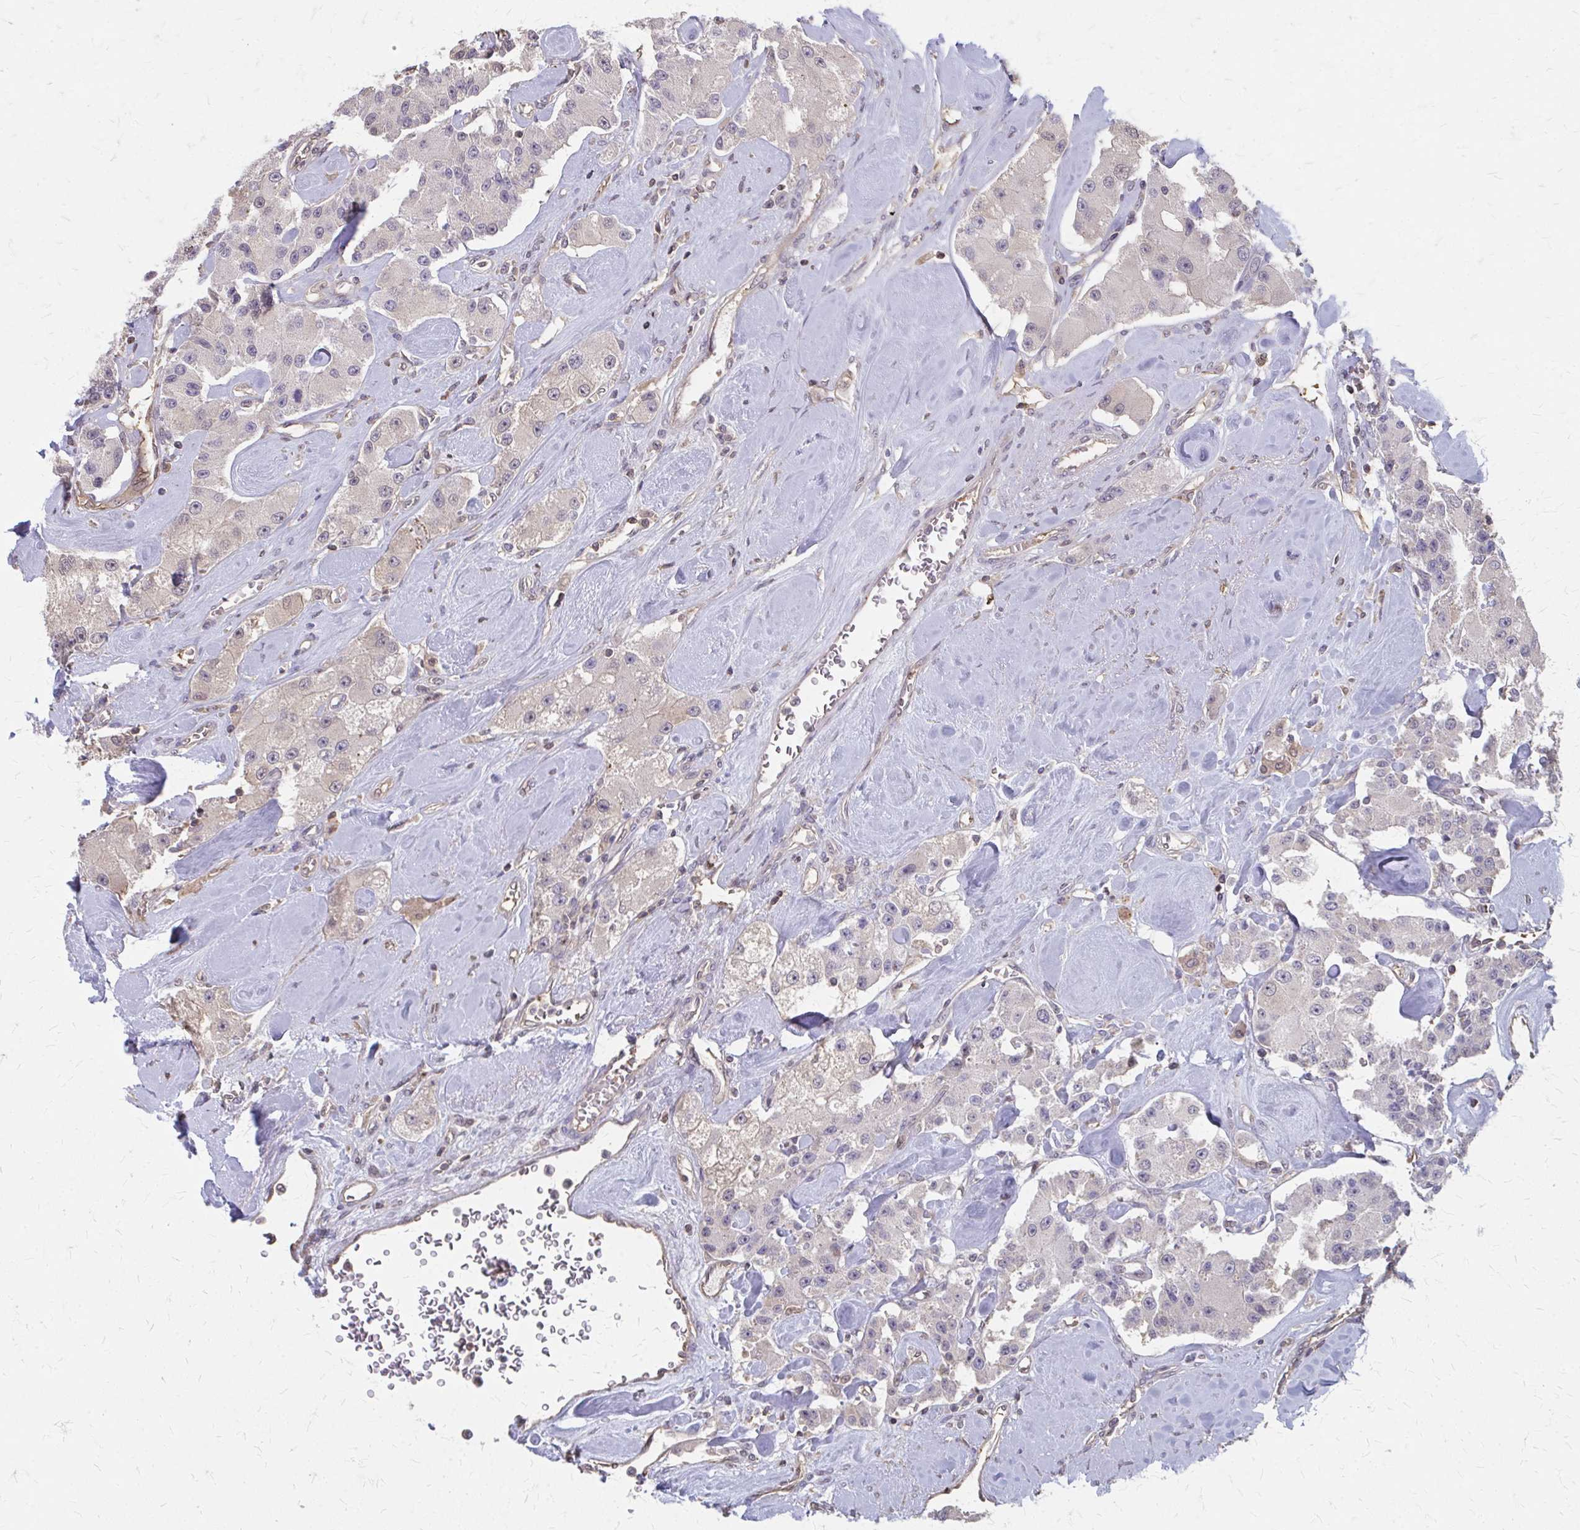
{"staining": {"intensity": "negative", "quantity": "none", "location": "none"}, "tissue": "carcinoid", "cell_type": "Tumor cells", "image_type": "cancer", "snomed": [{"axis": "morphology", "description": "Carcinoid, malignant, NOS"}, {"axis": "topography", "description": "Pancreas"}], "caption": "Tumor cells show no significant positivity in carcinoid.", "gene": "RABGAP1L", "patient": {"sex": "male", "age": 41}}